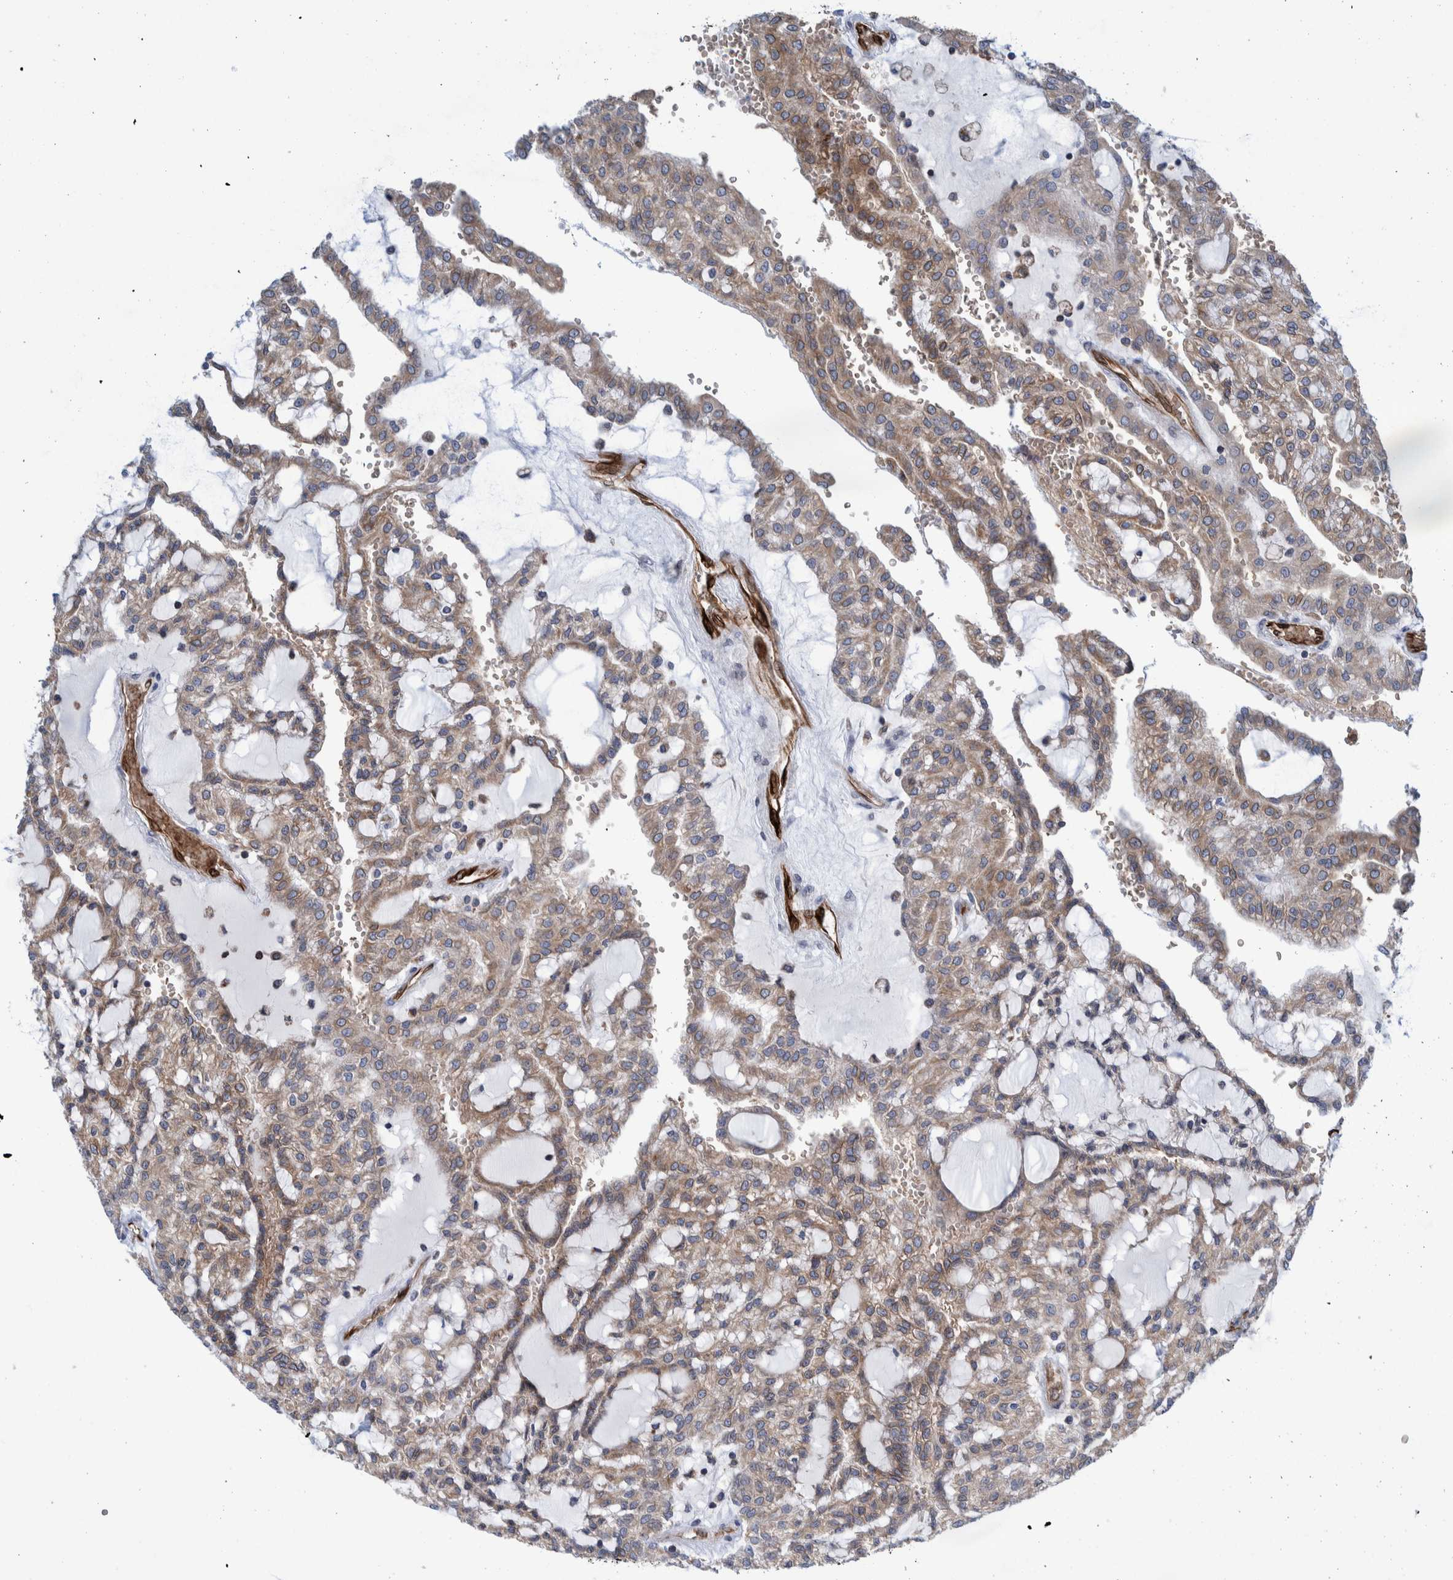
{"staining": {"intensity": "weak", "quantity": ">75%", "location": "cytoplasmic/membranous"}, "tissue": "renal cancer", "cell_type": "Tumor cells", "image_type": "cancer", "snomed": [{"axis": "morphology", "description": "Adenocarcinoma, NOS"}, {"axis": "topography", "description": "Kidney"}], "caption": "DAB immunohistochemical staining of human renal cancer (adenocarcinoma) reveals weak cytoplasmic/membranous protein expression in approximately >75% of tumor cells. (Brightfield microscopy of DAB IHC at high magnification).", "gene": "THEM6", "patient": {"sex": "male", "age": 63}}